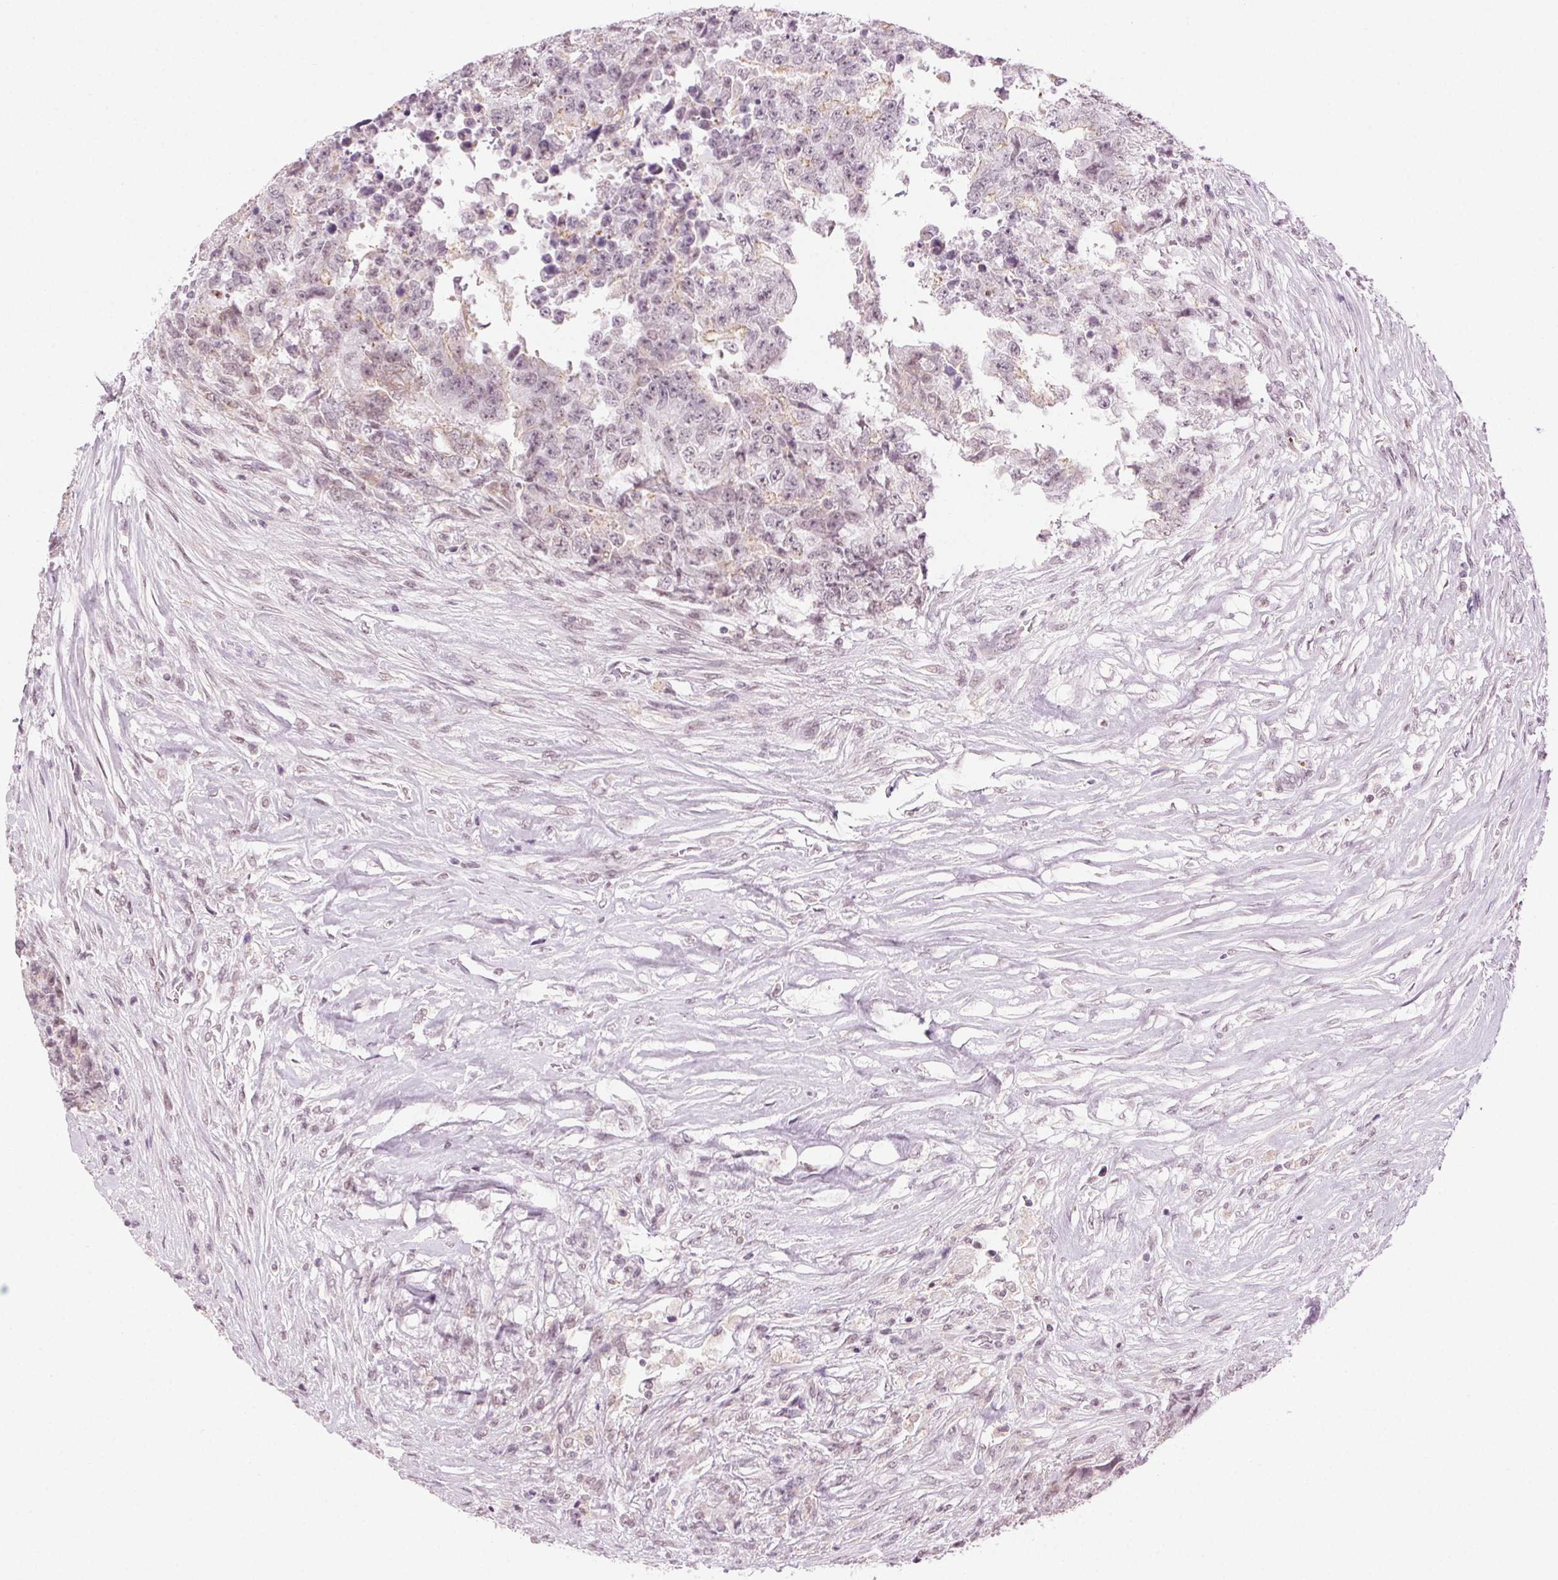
{"staining": {"intensity": "negative", "quantity": "none", "location": "none"}, "tissue": "testis cancer", "cell_type": "Tumor cells", "image_type": "cancer", "snomed": [{"axis": "morphology", "description": "Carcinoma, Embryonal, NOS"}, {"axis": "topography", "description": "Testis"}], "caption": "High power microscopy histopathology image of an immunohistochemistry micrograph of embryonal carcinoma (testis), revealing no significant staining in tumor cells. Brightfield microscopy of immunohistochemistry (IHC) stained with DAB (3,3'-diaminobenzidine) (brown) and hematoxylin (blue), captured at high magnification.", "gene": "AIF1L", "patient": {"sex": "male", "age": 24}}